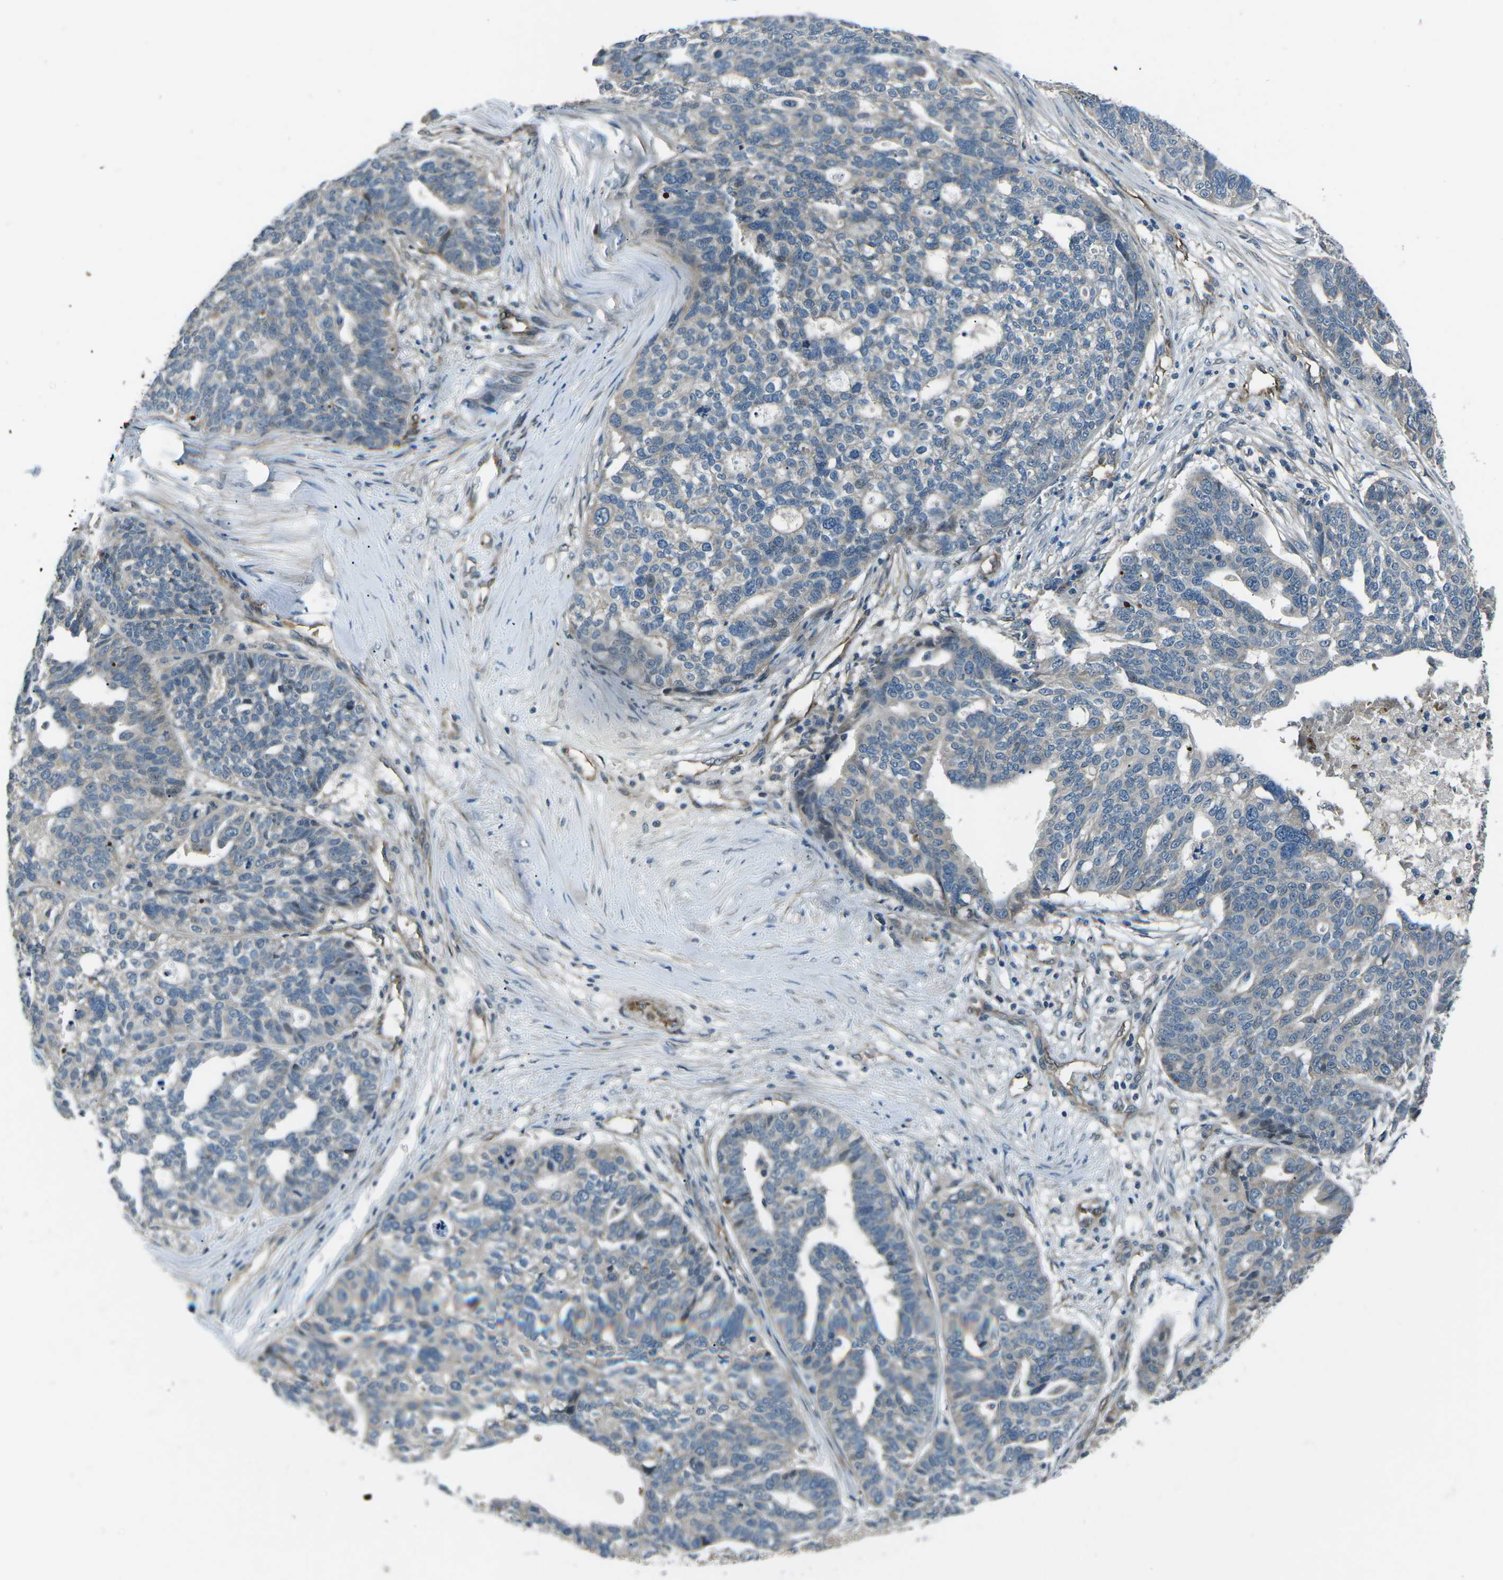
{"staining": {"intensity": "weak", "quantity": "<25%", "location": "cytoplasmic/membranous"}, "tissue": "ovarian cancer", "cell_type": "Tumor cells", "image_type": "cancer", "snomed": [{"axis": "morphology", "description": "Cystadenocarcinoma, serous, NOS"}, {"axis": "topography", "description": "Ovary"}], "caption": "Ovarian cancer (serous cystadenocarcinoma) was stained to show a protein in brown. There is no significant expression in tumor cells. (Brightfield microscopy of DAB (3,3'-diaminobenzidine) IHC at high magnification).", "gene": "AFAP1", "patient": {"sex": "female", "age": 59}}